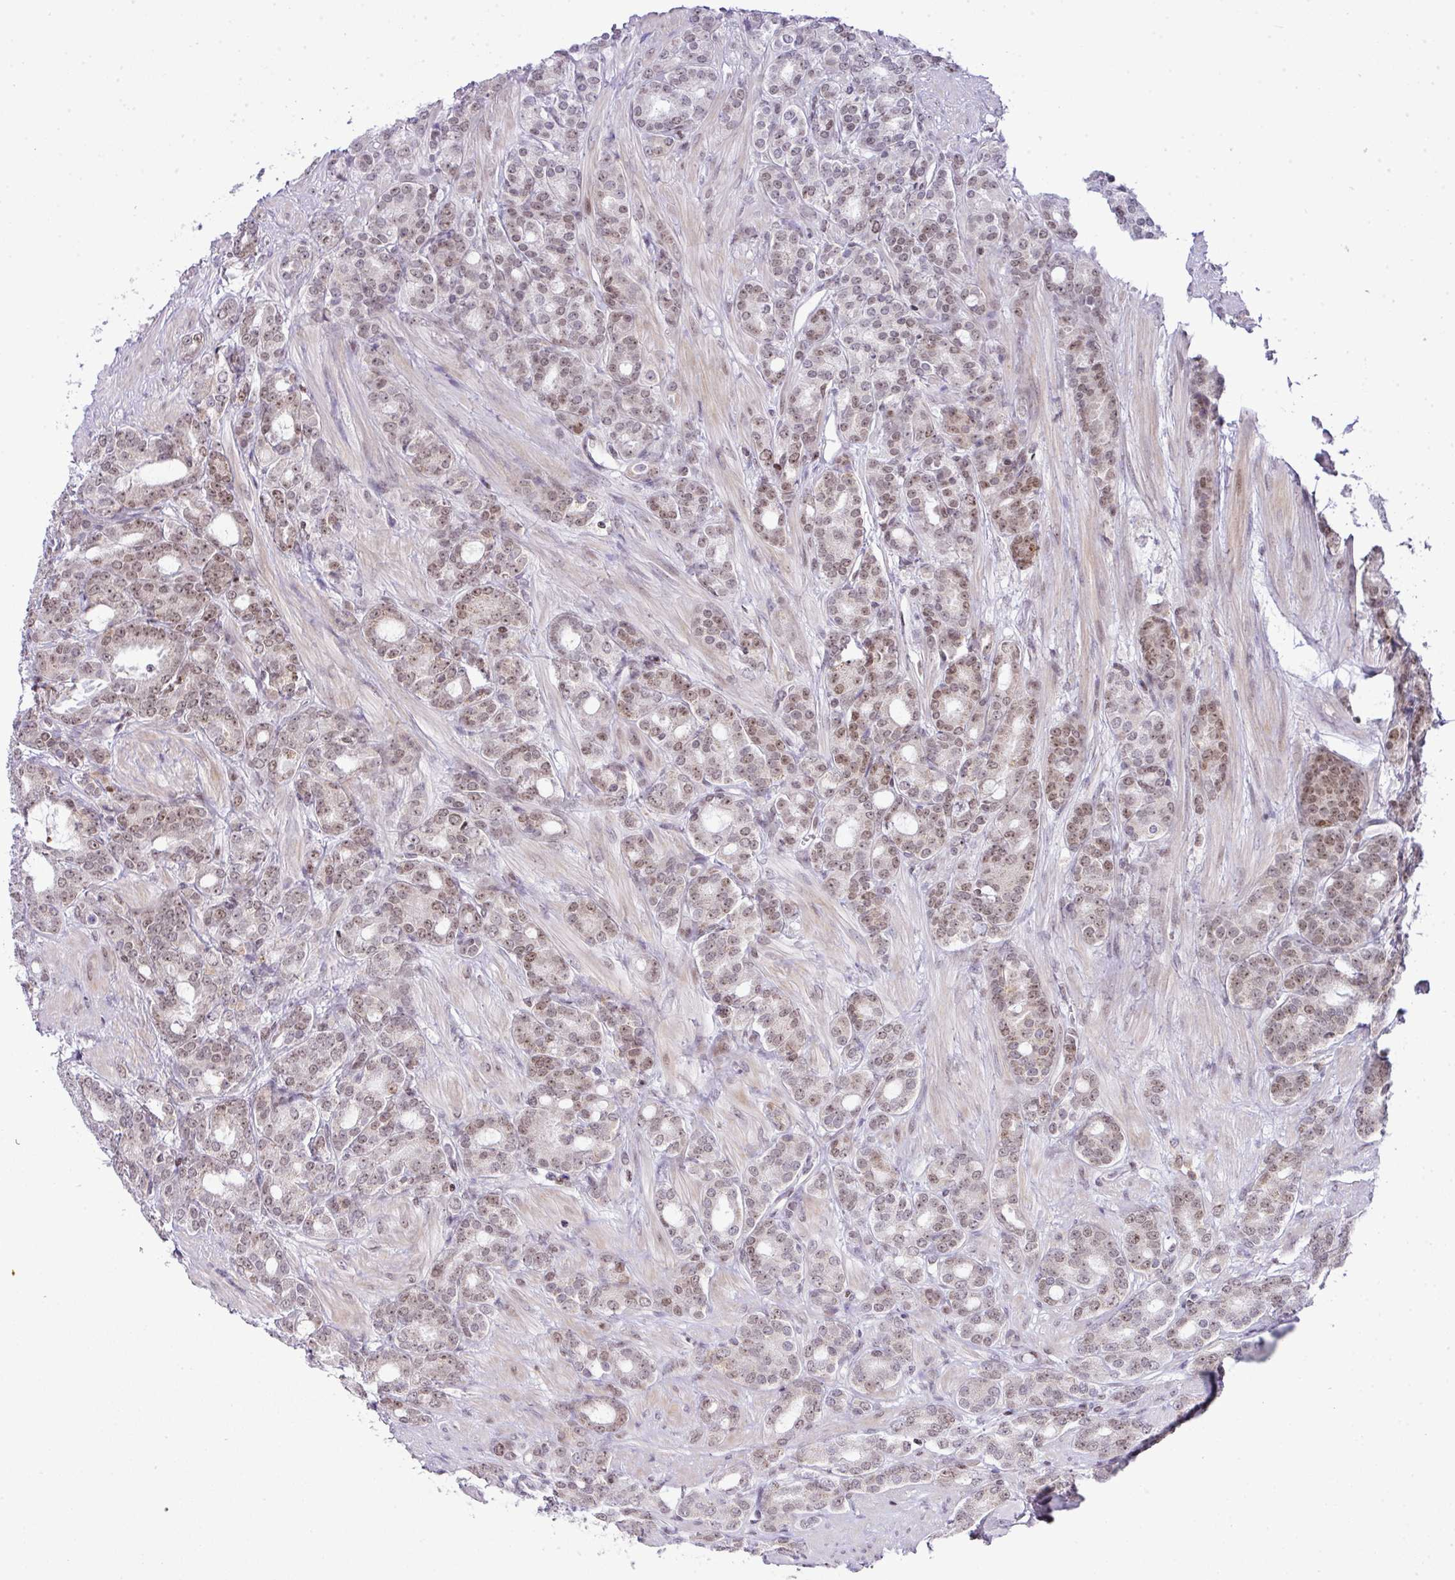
{"staining": {"intensity": "weak", "quantity": ">75%", "location": "nuclear"}, "tissue": "prostate cancer", "cell_type": "Tumor cells", "image_type": "cancer", "snomed": [{"axis": "morphology", "description": "Adenocarcinoma, High grade"}, {"axis": "topography", "description": "Prostate"}], "caption": "Prostate cancer was stained to show a protein in brown. There is low levels of weak nuclear expression in approximately >75% of tumor cells.", "gene": "CCDC137", "patient": {"sex": "male", "age": 62}}